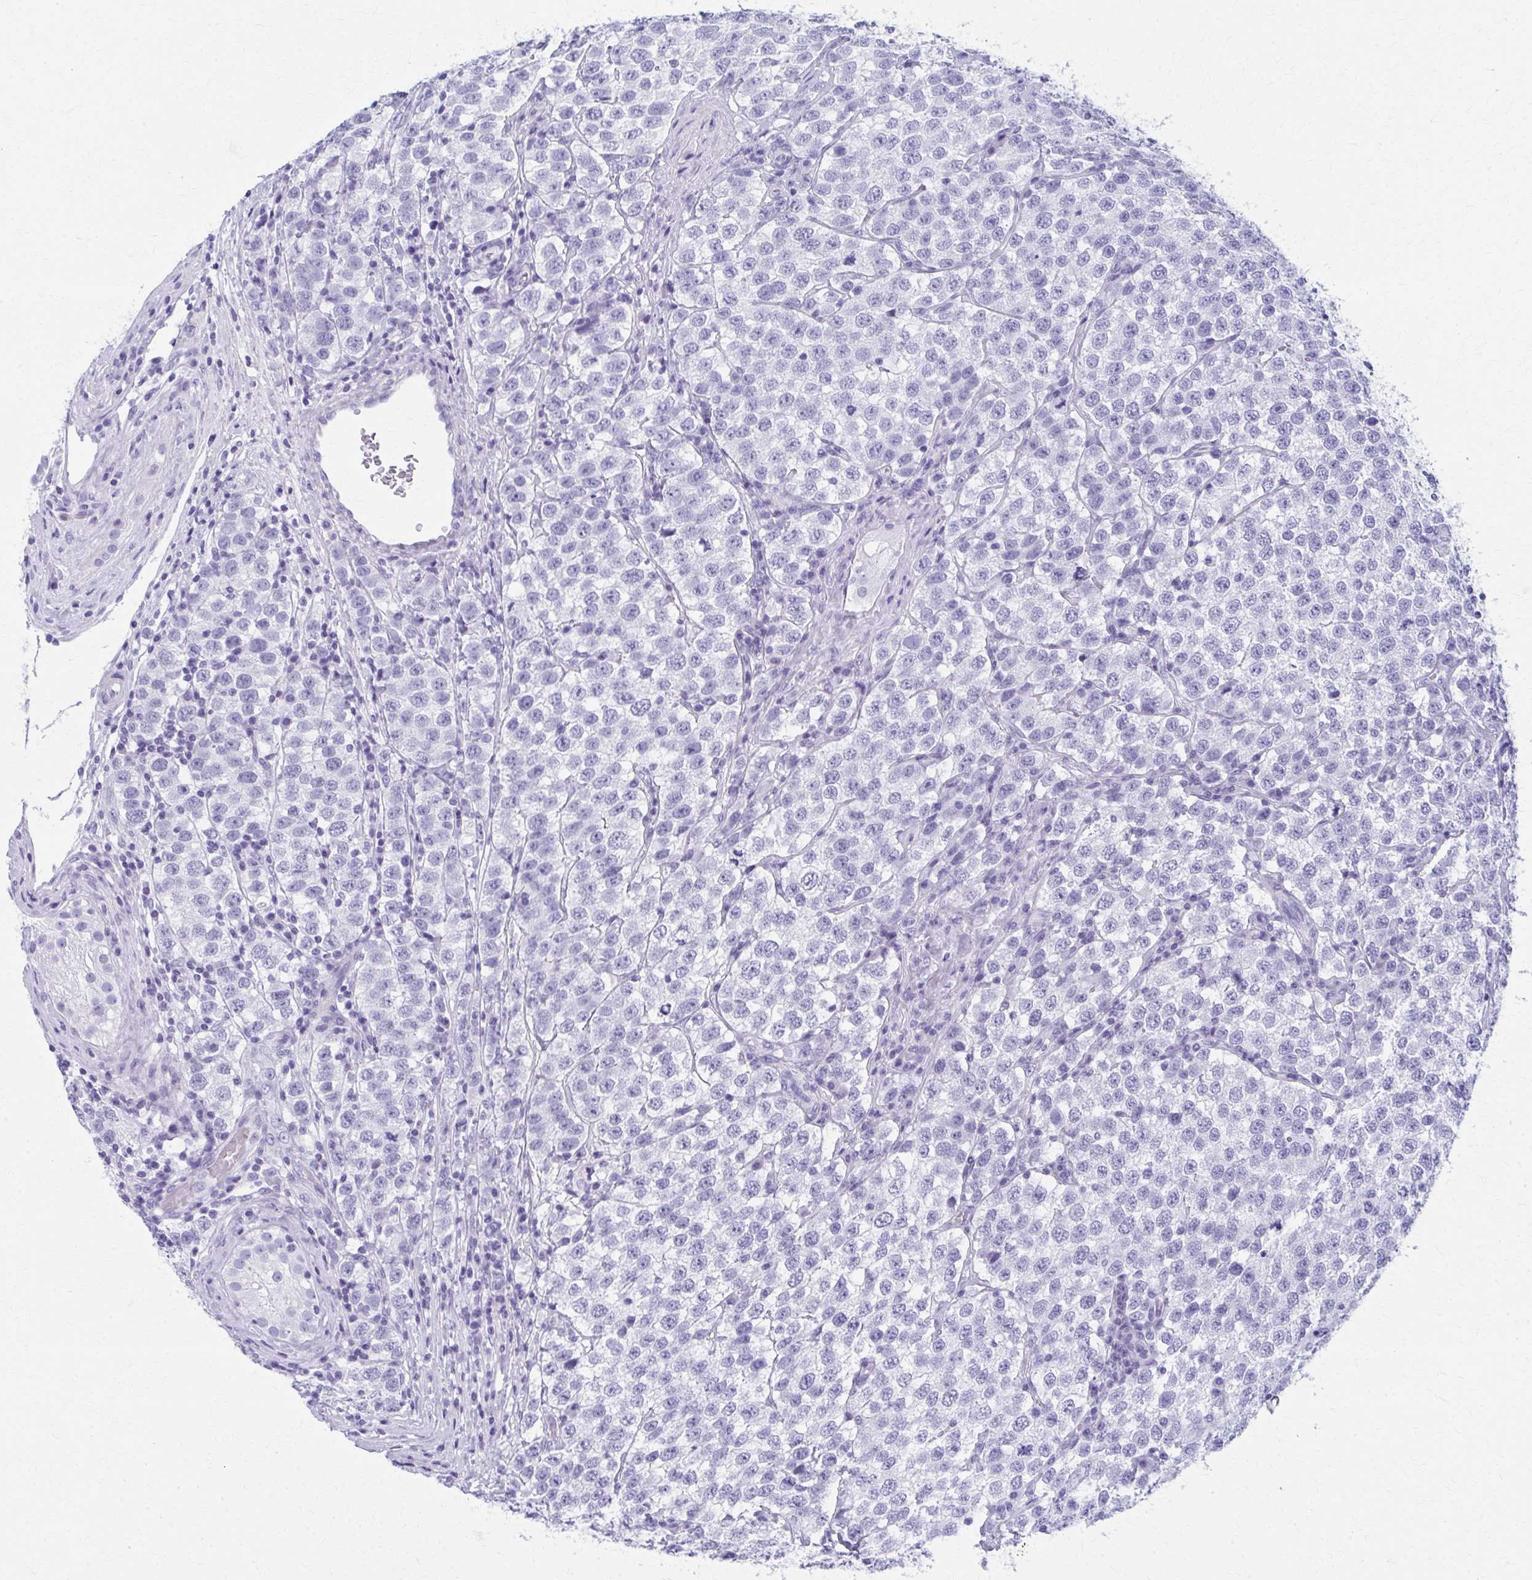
{"staining": {"intensity": "negative", "quantity": "none", "location": "none"}, "tissue": "testis cancer", "cell_type": "Tumor cells", "image_type": "cancer", "snomed": [{"axis": "morphology", "description": "Seminoma, NOS"}, {"axis": "topography", "description": "Testis"}], "caption": "This micrograph is of seminoma (testis) stained with IHC to label a protein in brown with the nuclei are counter-stained blue. There is no expression in tumor cells. (DAB (3,3'-diaminobenzidine) immunohistochemistry (IHC) with hematoxylin counter stain).", "gene": "MPLKIP", "patient": {"sex": "male", "age": 34}}